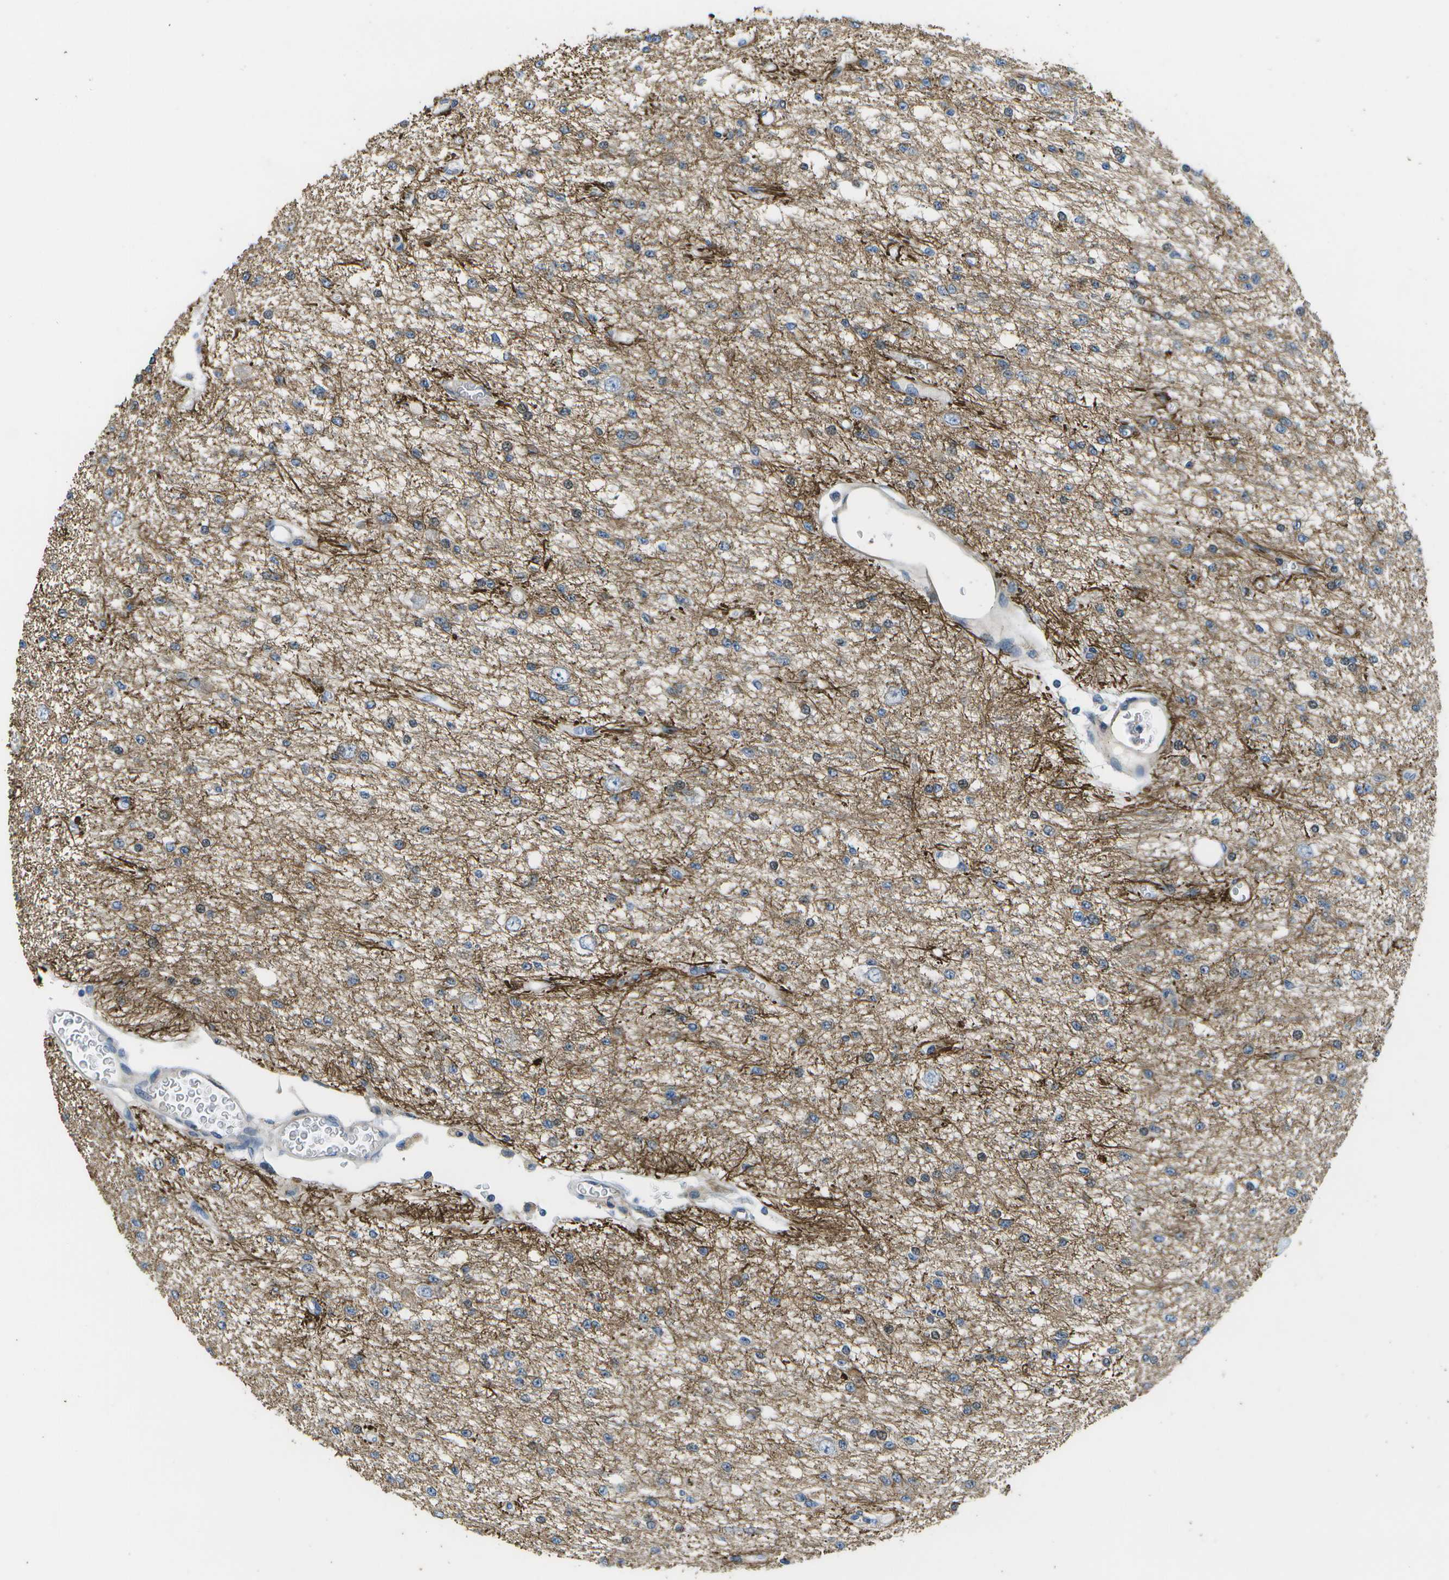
{"staining": {"intensity": "negative", "quantity": "none", "location": "none"}, "tissue": "glioma", "cell_type": "Tumor cells", "image_type": "cancer", "snomed": [{"axis": "morphology", "description": "Glioma, malignant, Low grade"}, {"axis": "topography", "description": "Brain"}], "caption": "Immunohistochemistry image of low-grade glioma (malignant) stained for a protein (brown), which exhibits no staining in tumor cells. (DAB (3,3'-diaminobenzidine) immunohistochemistry (IHC), high magnification).", "gene": "P3H1", "patient": {"sex": "male", "age": 38}}